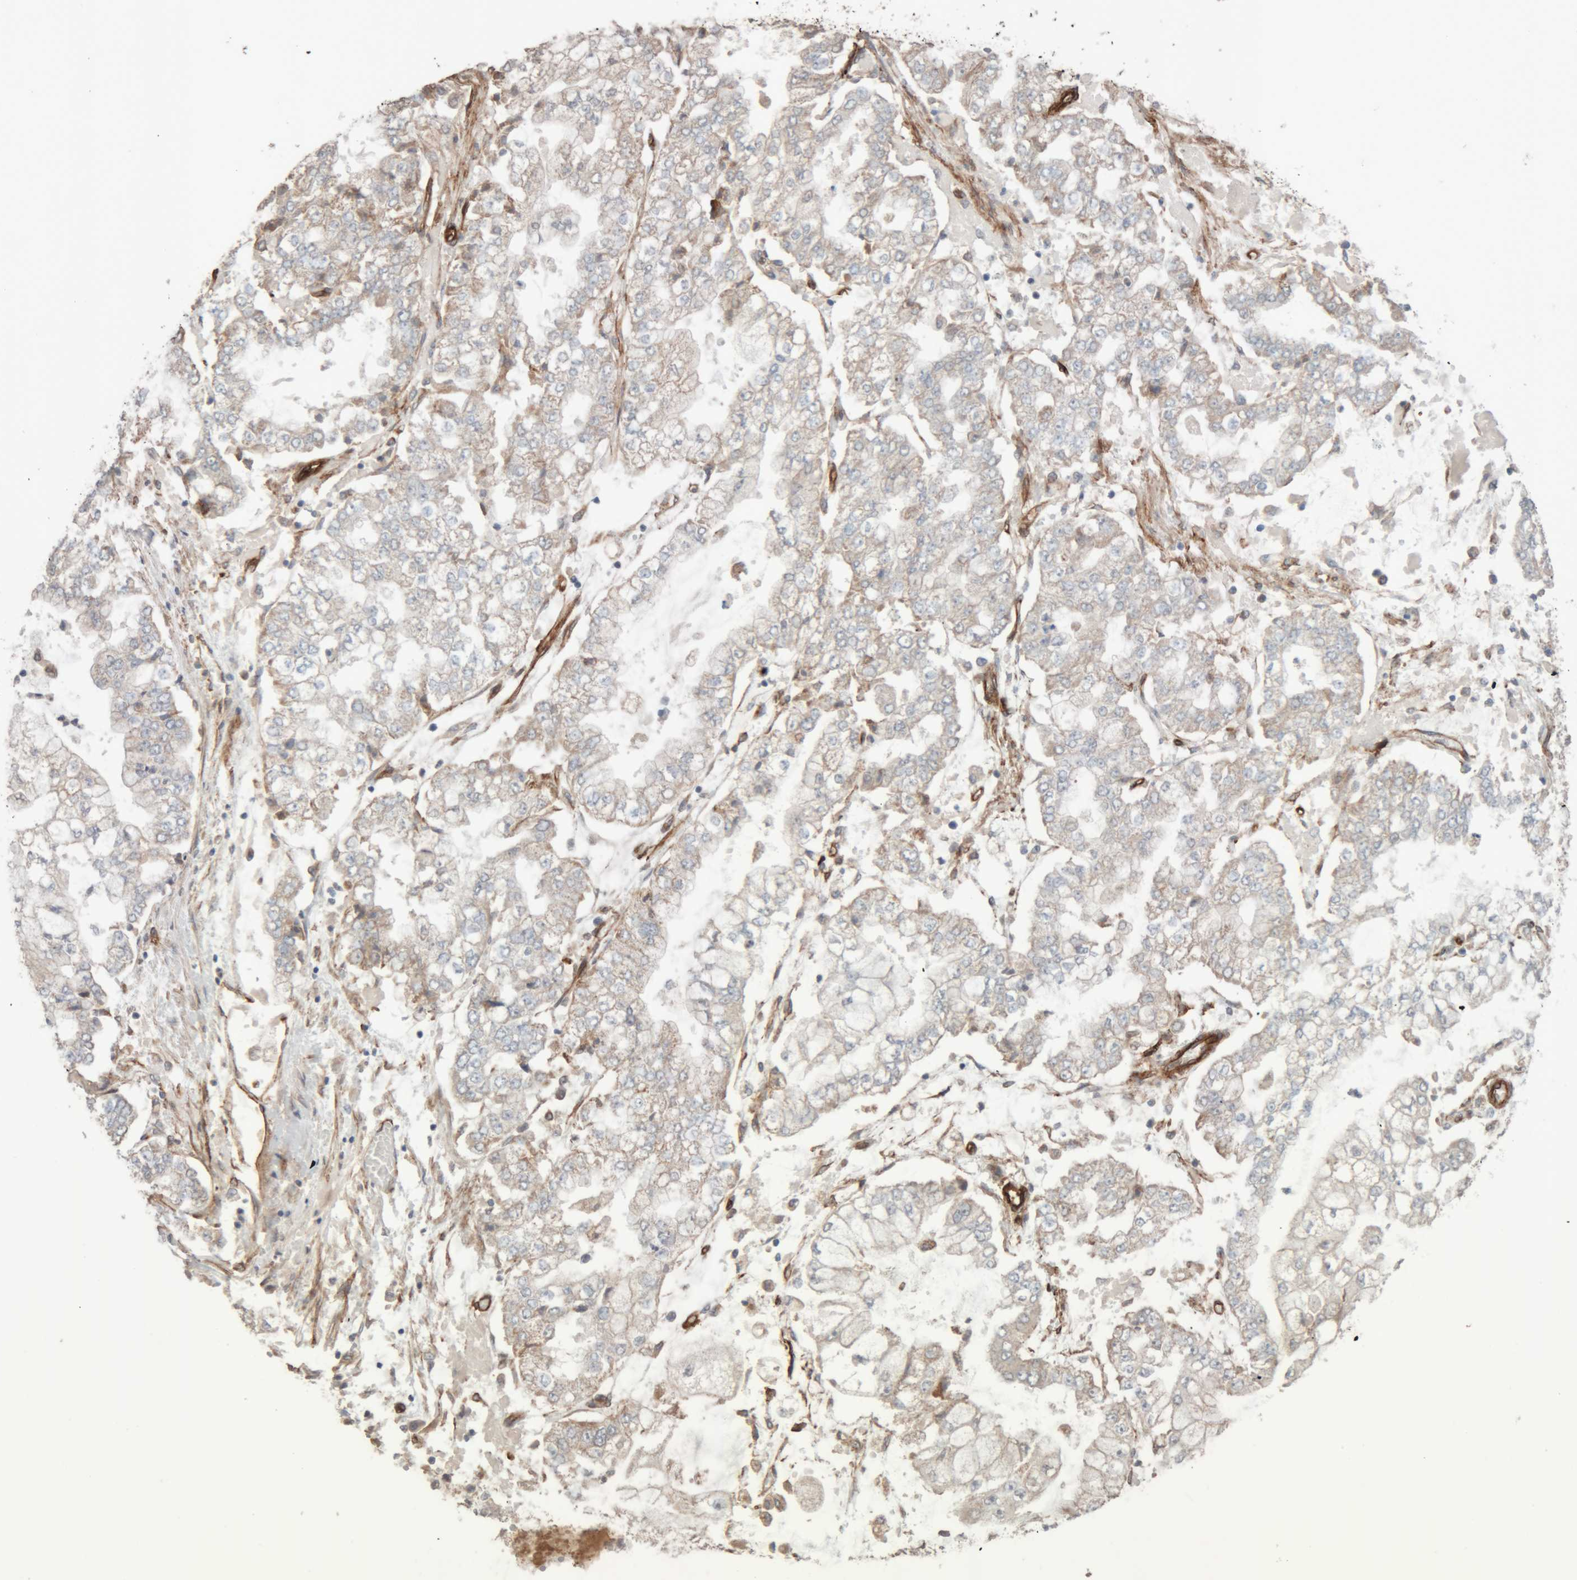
{"staining": {"intensity": "weak", "quantity": "<25%", "location": "cytoplasmic/membranous"}, "tissue": "stomach cancer", "cell_type": "Tumor cells", "image_type": "cancer", "snomed": [{"axis": "morphology", "description": "Adenocarcinoma, NOS"}, {"axis": "topography", "description": "Stomach"}], "caption": "Photomicrograph shows no protein staining in tumor cells of stomach cancer (adenocarcinoma) tissue.", "gene": "RAB32", "patient": {"sex": "male", "age": 76}}